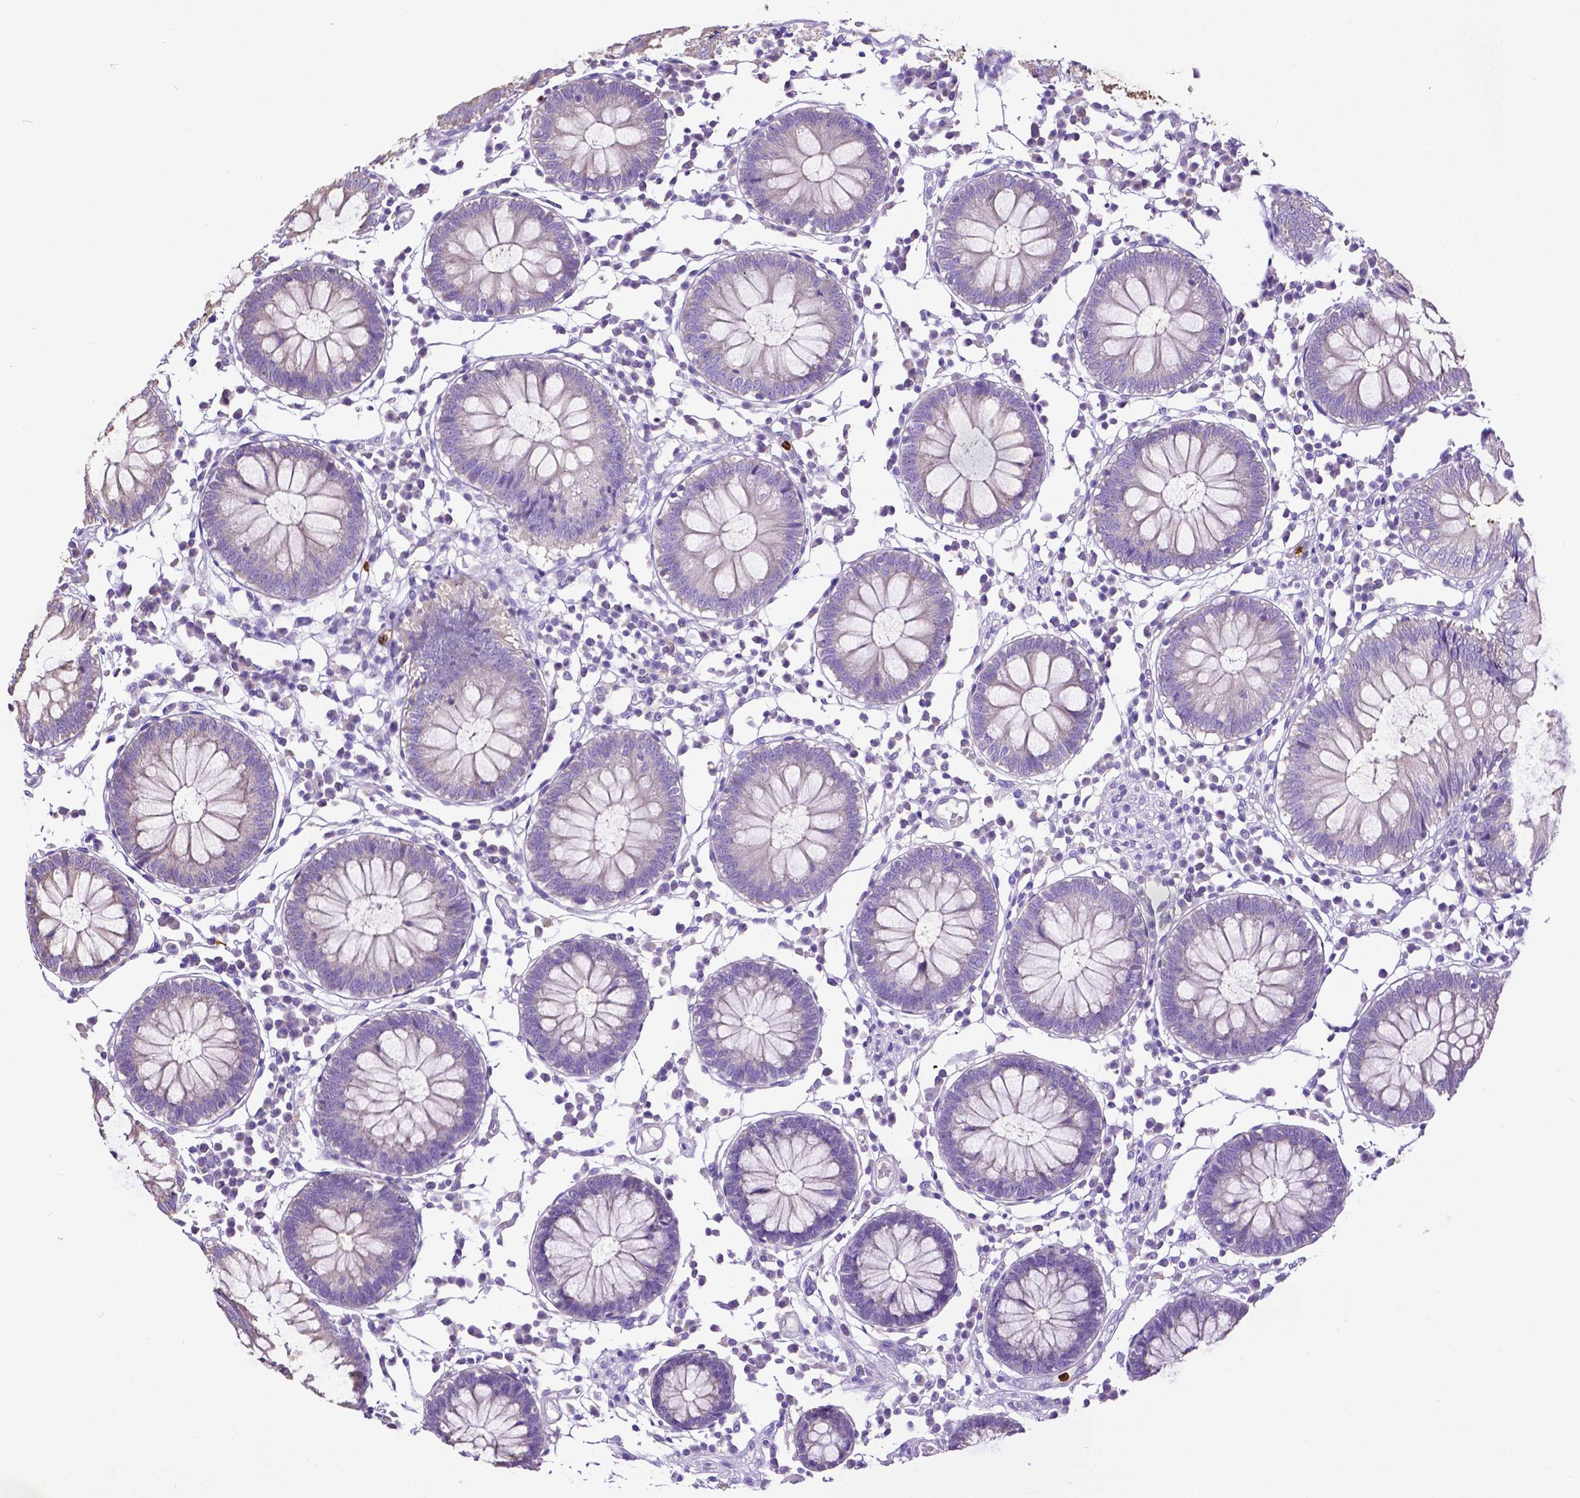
{"staining": {"intensity": "negative", "quantity": "none", "location": "none"}, "tissue": "colon", "cell_type": "Endothelial cells", "image_type": "normal", "snomed": [{"axis": "morphology", "description": "Normal tissue, NOS"}, {"axis": "morphology", "description": "Adenocarcinoma, NOS"}, {"axis": "topography", "description": "Colon"}], "caption": "Endothelial cells show no significant protein staining in benign colon. The staining was performed using DAB to visualize the protein expression in brown, while the nuclei were stained in blue with hematoxylin (Magnification: 20x).", "gene": "MMP9", "patient": {"sex": "male", "age": 83}}